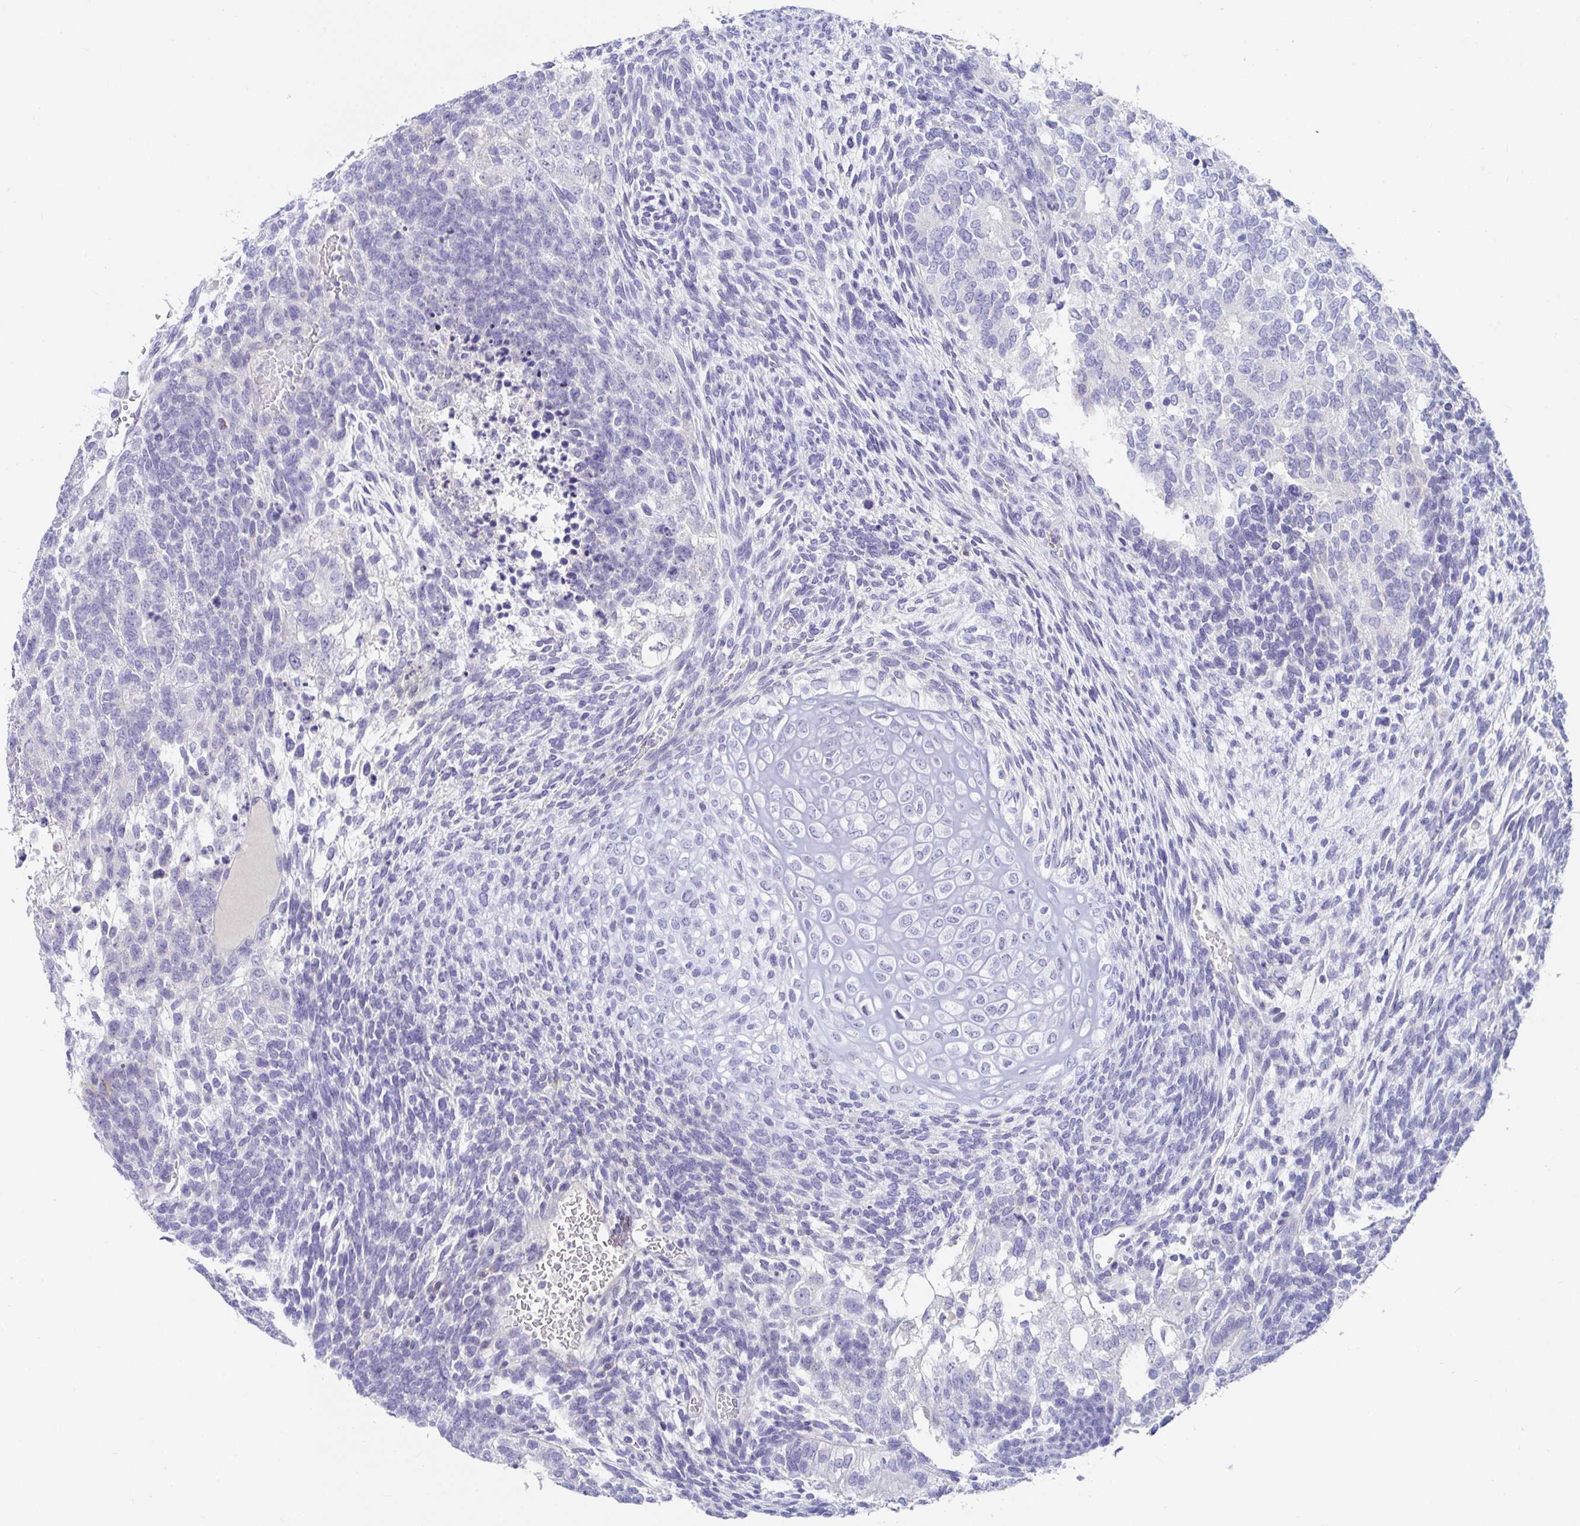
{"staining": {"intensity": "negative", "quantity": "none", "location": "none"}, "tissue": "testis cancer", "cell_type": "Tumor cells", "image_type": "cancer", "snomed": [{"axis": "morphology", "description": "Carcinoma, Embryonal, NOS"}, {"axis": "topography", "description": "Testis"}], "caption": "High power microscopy micrograph of an immunohistochemistry histopathology image of testis cancer (embryonal carcinoma), revealing no significant expression in tumor cells.", "gene": "PLA2G1B", "patient": {"sex": "male", "age": 23}}